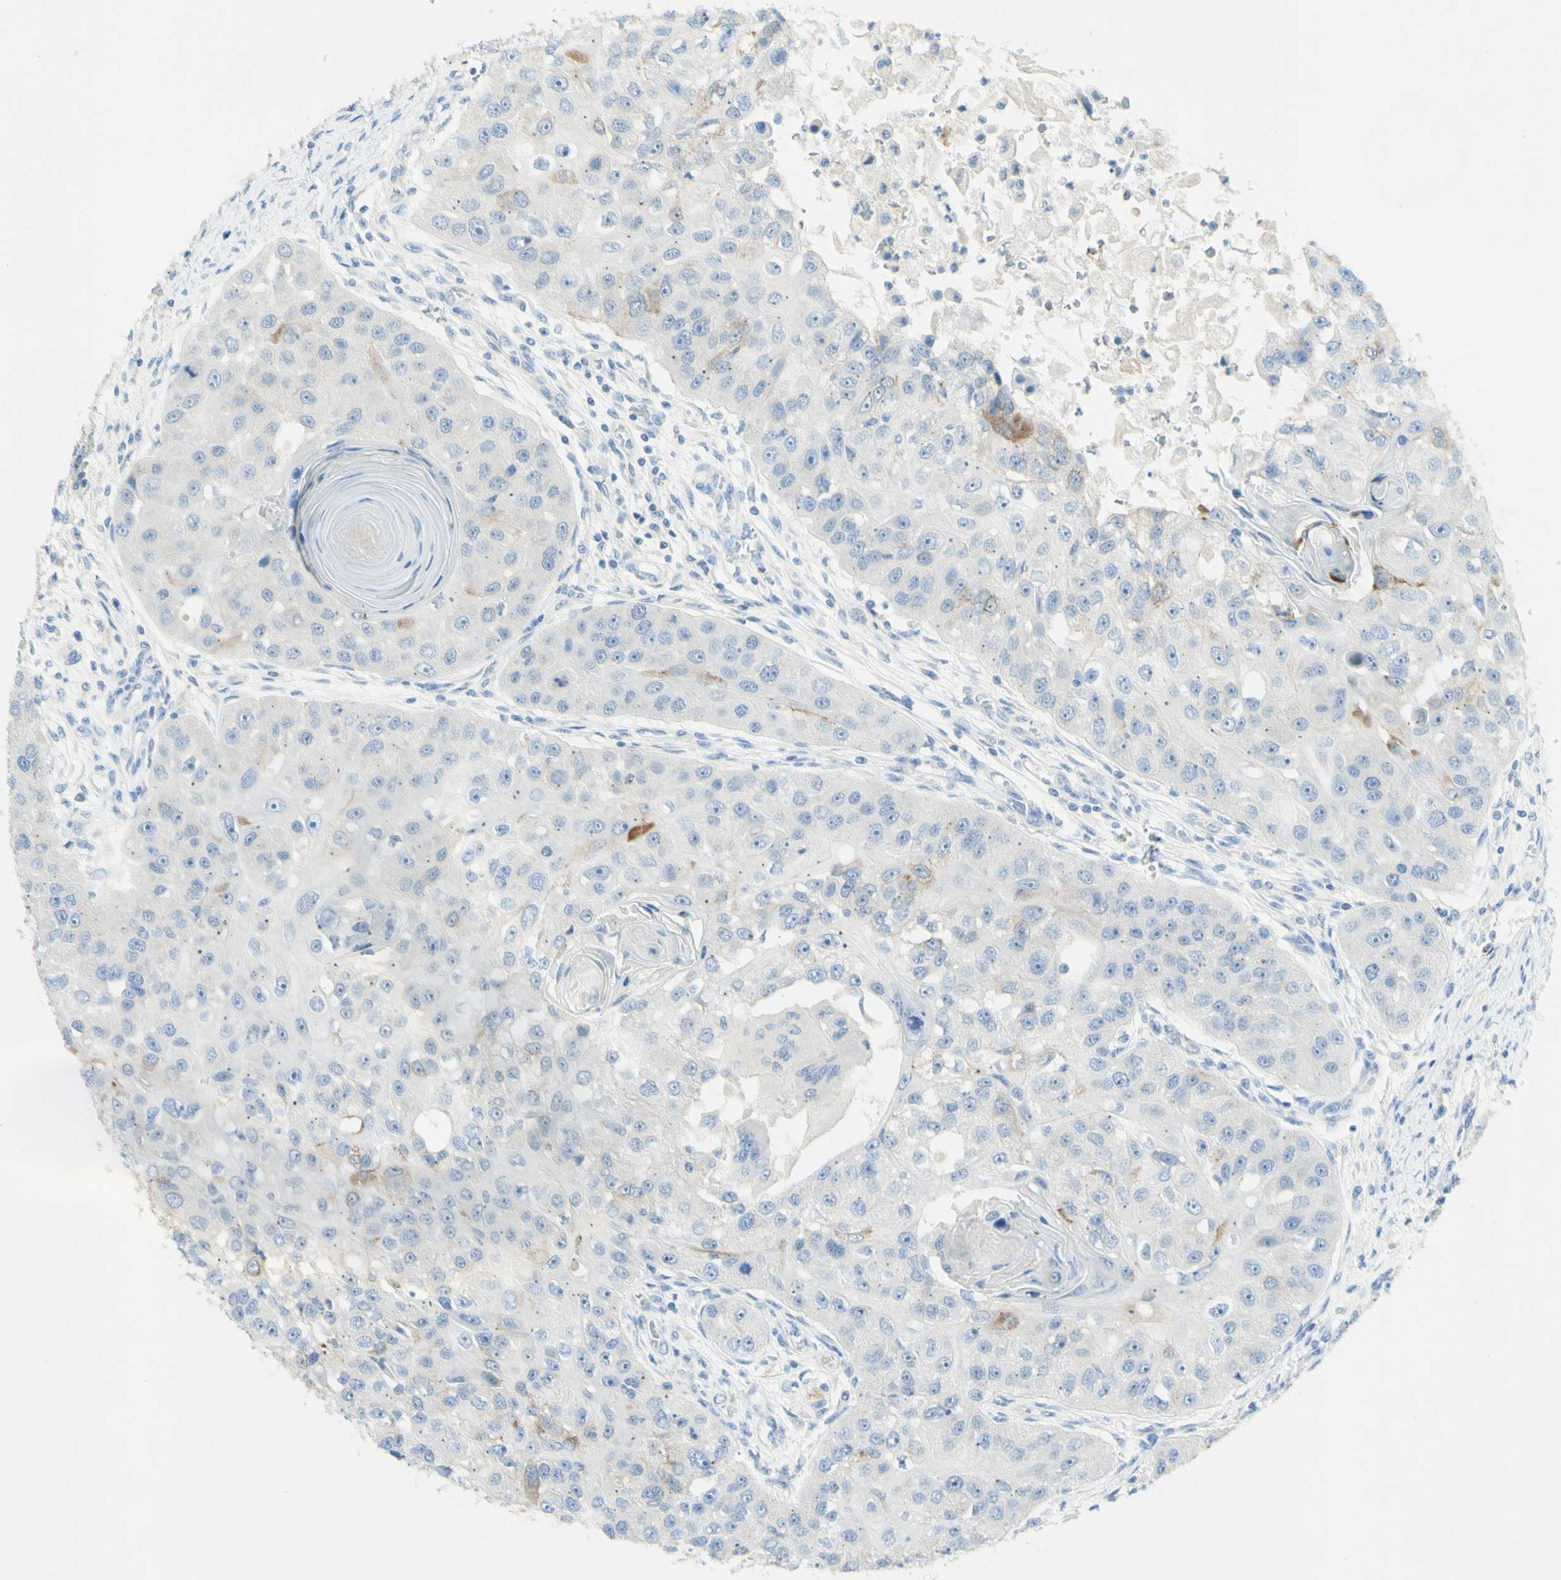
{"staining": {"intensity": "moderate", "quantity": "<25%", "location": "cytoplasmic/membranous"}, "tissue": "head and neck cancer", "cell_type": "Tumor cells", "image_type": "cancer", "snomed": [{"axis": "morphology", "description": "Normal tissue, NOS"}, {"axis": "morphology", "description": "Squamous cell carcinoma, NOS"}, {"axis": "topography", "description": "Skeletal muscle"}, {"axis": "topography", "description": "Head-Neck"}], "caption": "Head and neck squamous cell carcinoma tissue displays moderate cytoplasmic/membranous staining in about <25% of tumor cells", "gene": "GDF15", "patient": {"sex": "male", "age": 51}}